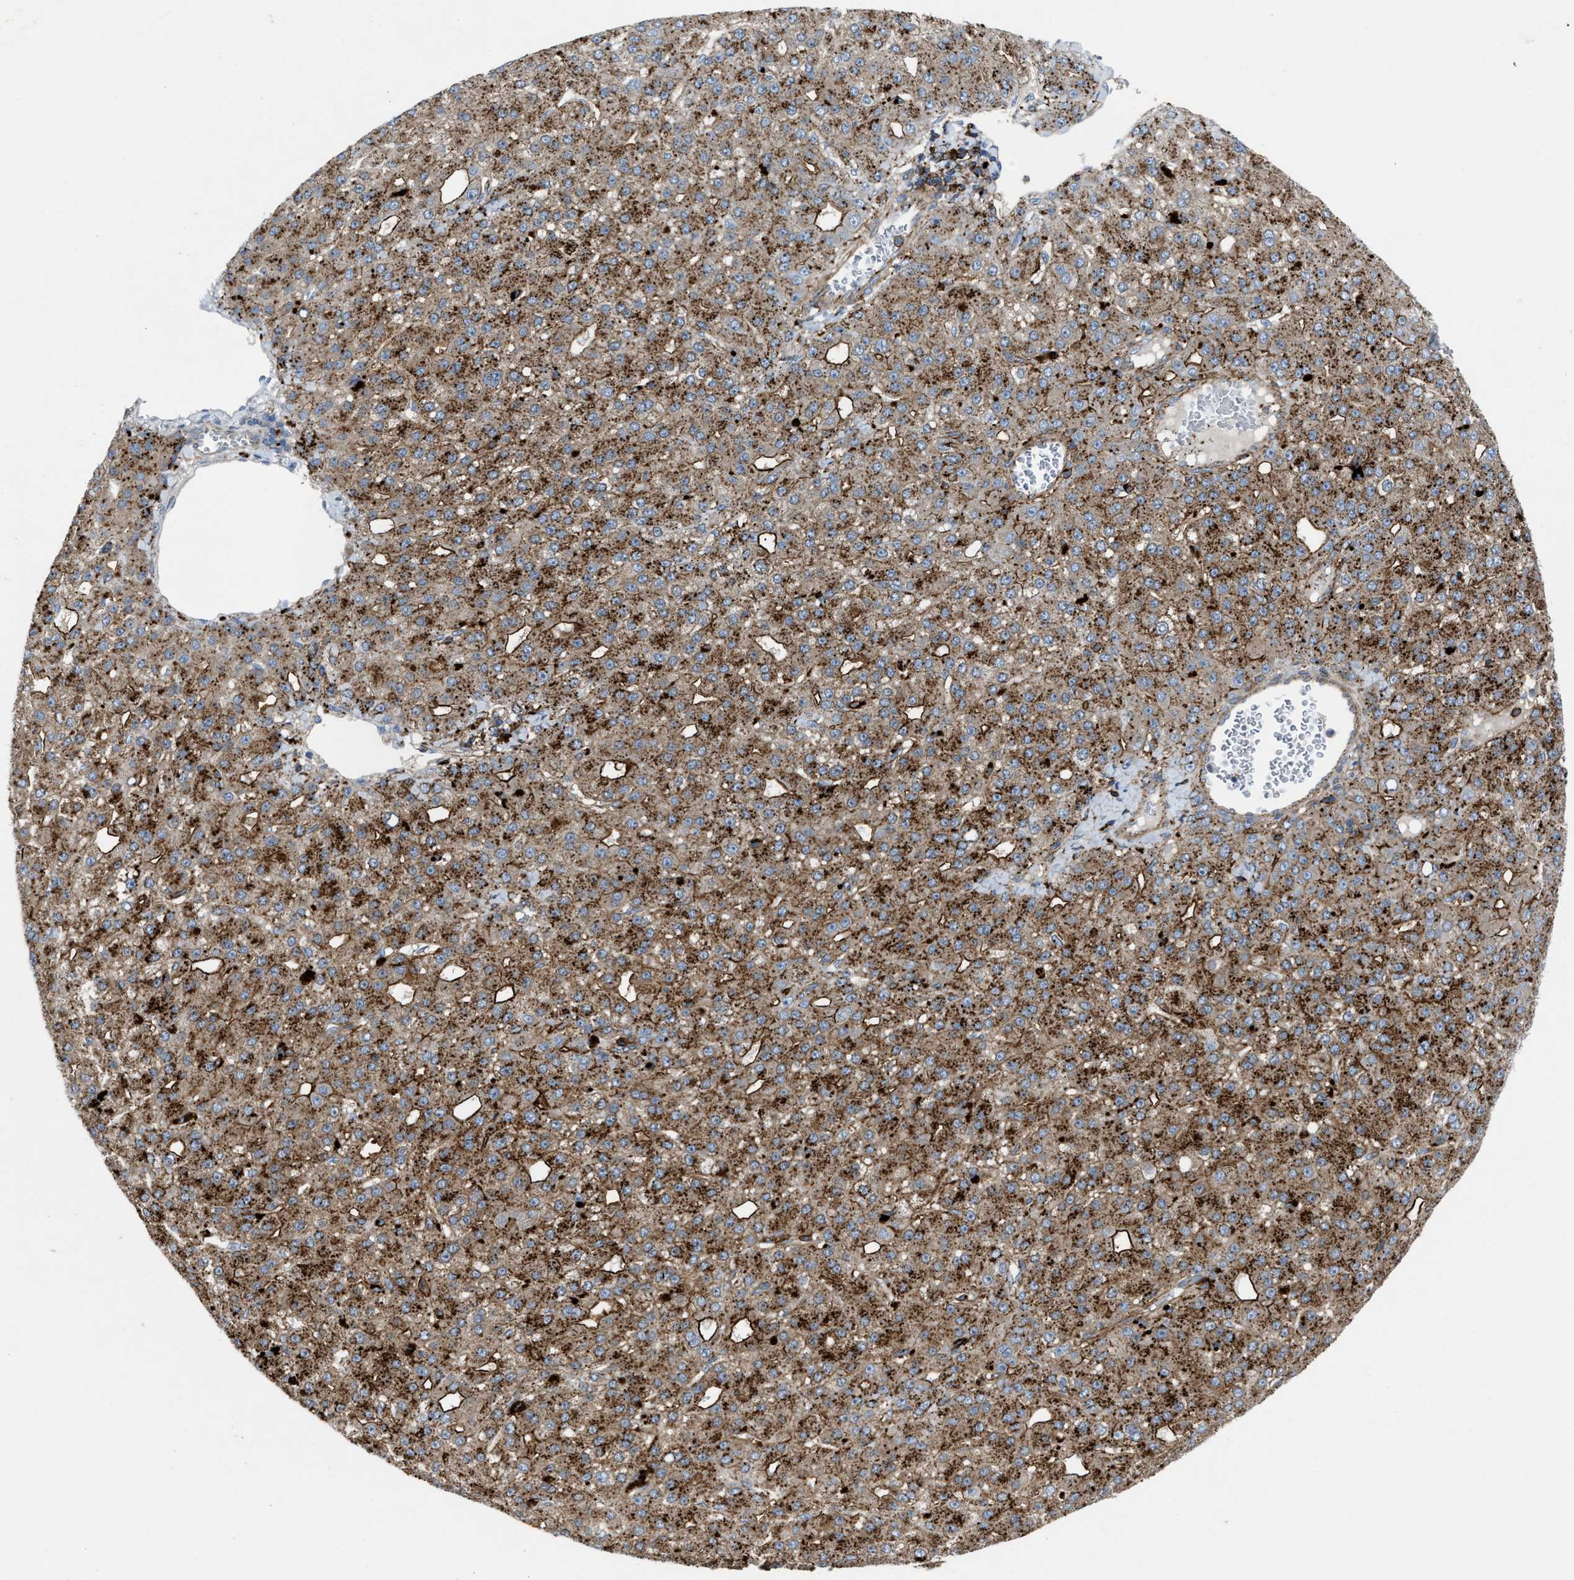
{"staining": {"intensity": "moderate", "quantity": "25%-75%", "location": "cytoplasmic/membranous"}, "tissue": "liver cancer", "cell_type": "Tumor cells", "image_type": "cancer", "snomed": [{"axis": "morphology", "description": "Carcinoma, Hepatocellular, NOS"}, {"axis": "topography", "description": "Liver"}], "caption": "Protein expression analysis of human liver hepatocellular carcinoma reveals moderate cytoplasmic/membranous positivity in approximately 25%-75% of tumor cells.", "gene": "AGPAT2", "patient": {"sex": "male", "age": 67}}